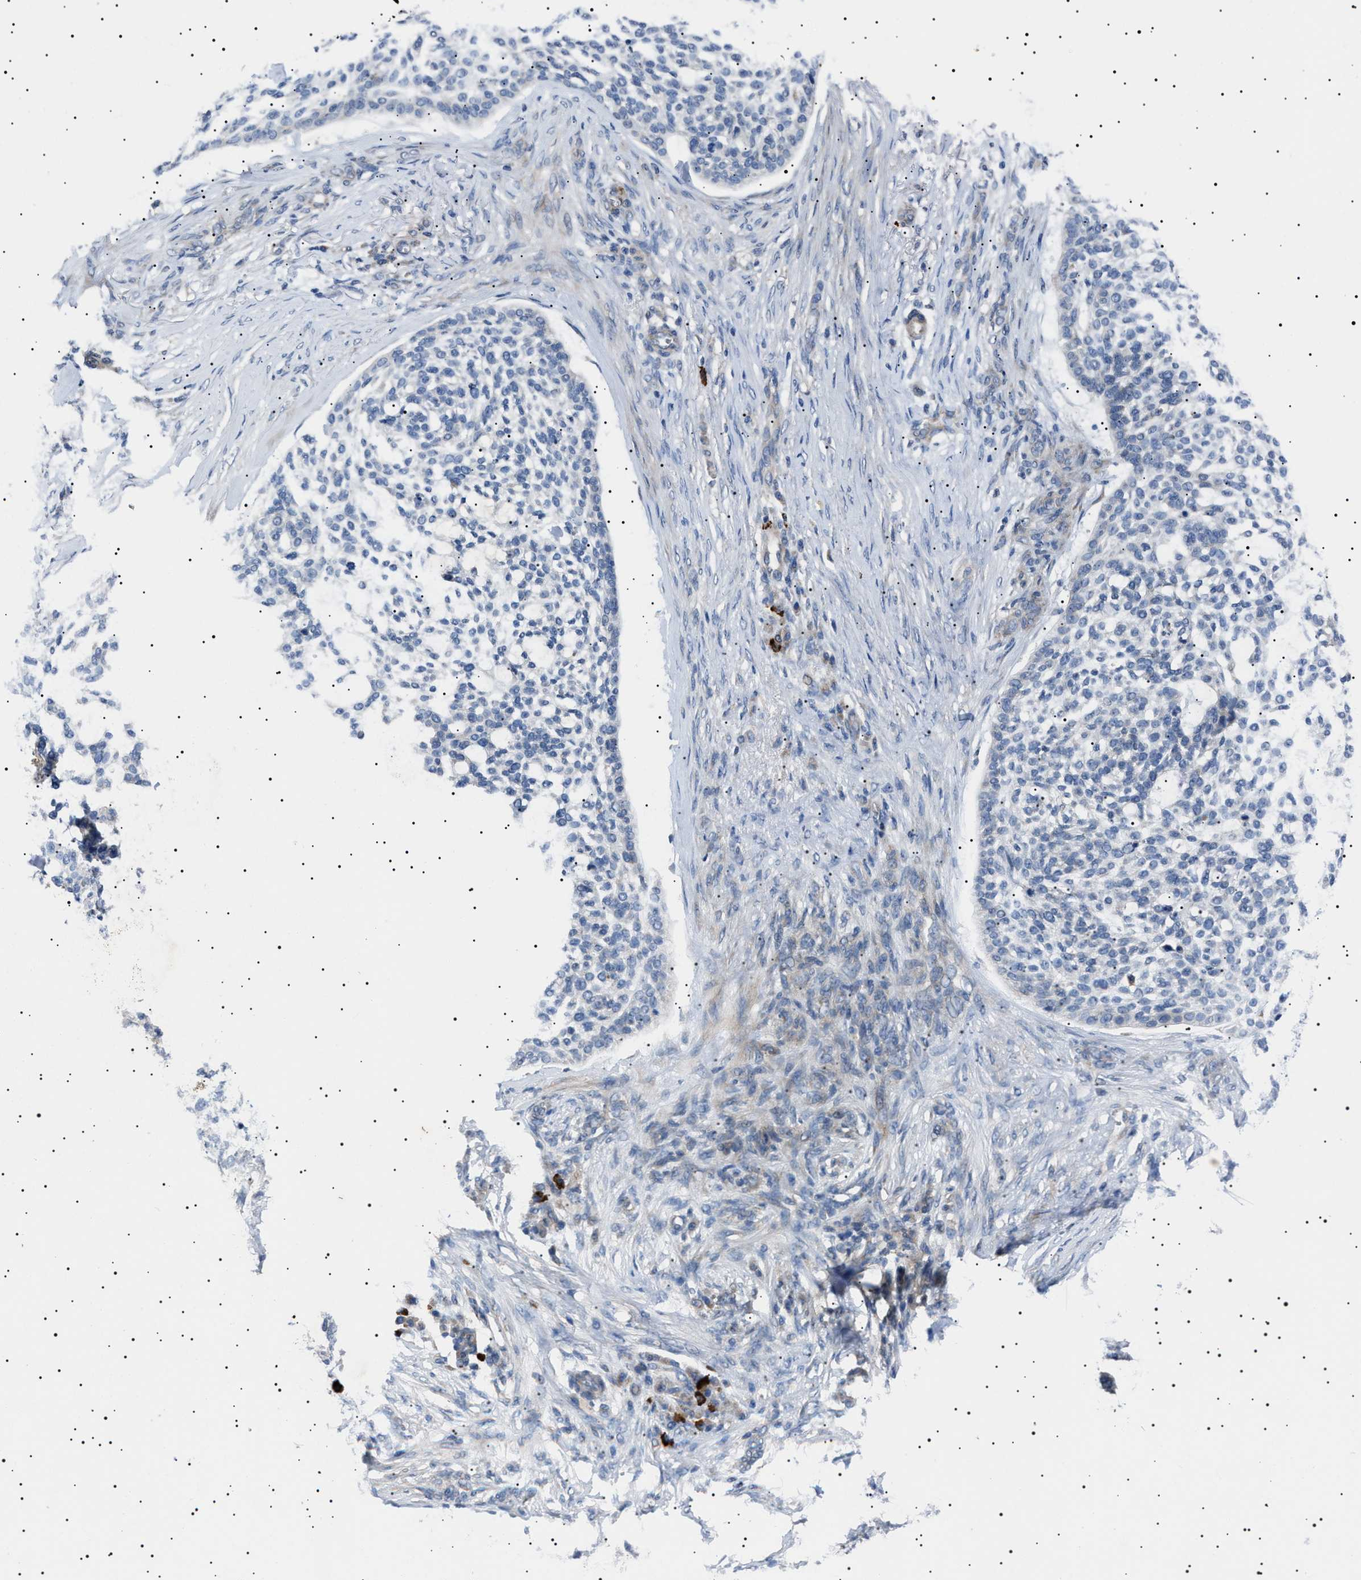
{"staining": {"intensity": "negative", "quantity": "none", "location": "none"}, "tissue": "skin cancer", "cell_type": "Tumor cells", "image_type": "cancer", "snomed": [{"axis": "morphology", "description": "Basal cell carcinoma"}, {"axis": "topography", "description": "Skin"}], "caption": "The micrograph demonstrates no staining of tumor cells in skin cancer.", "gene": "PTRH1", "patient": {"sex": "female", "age": 64}}